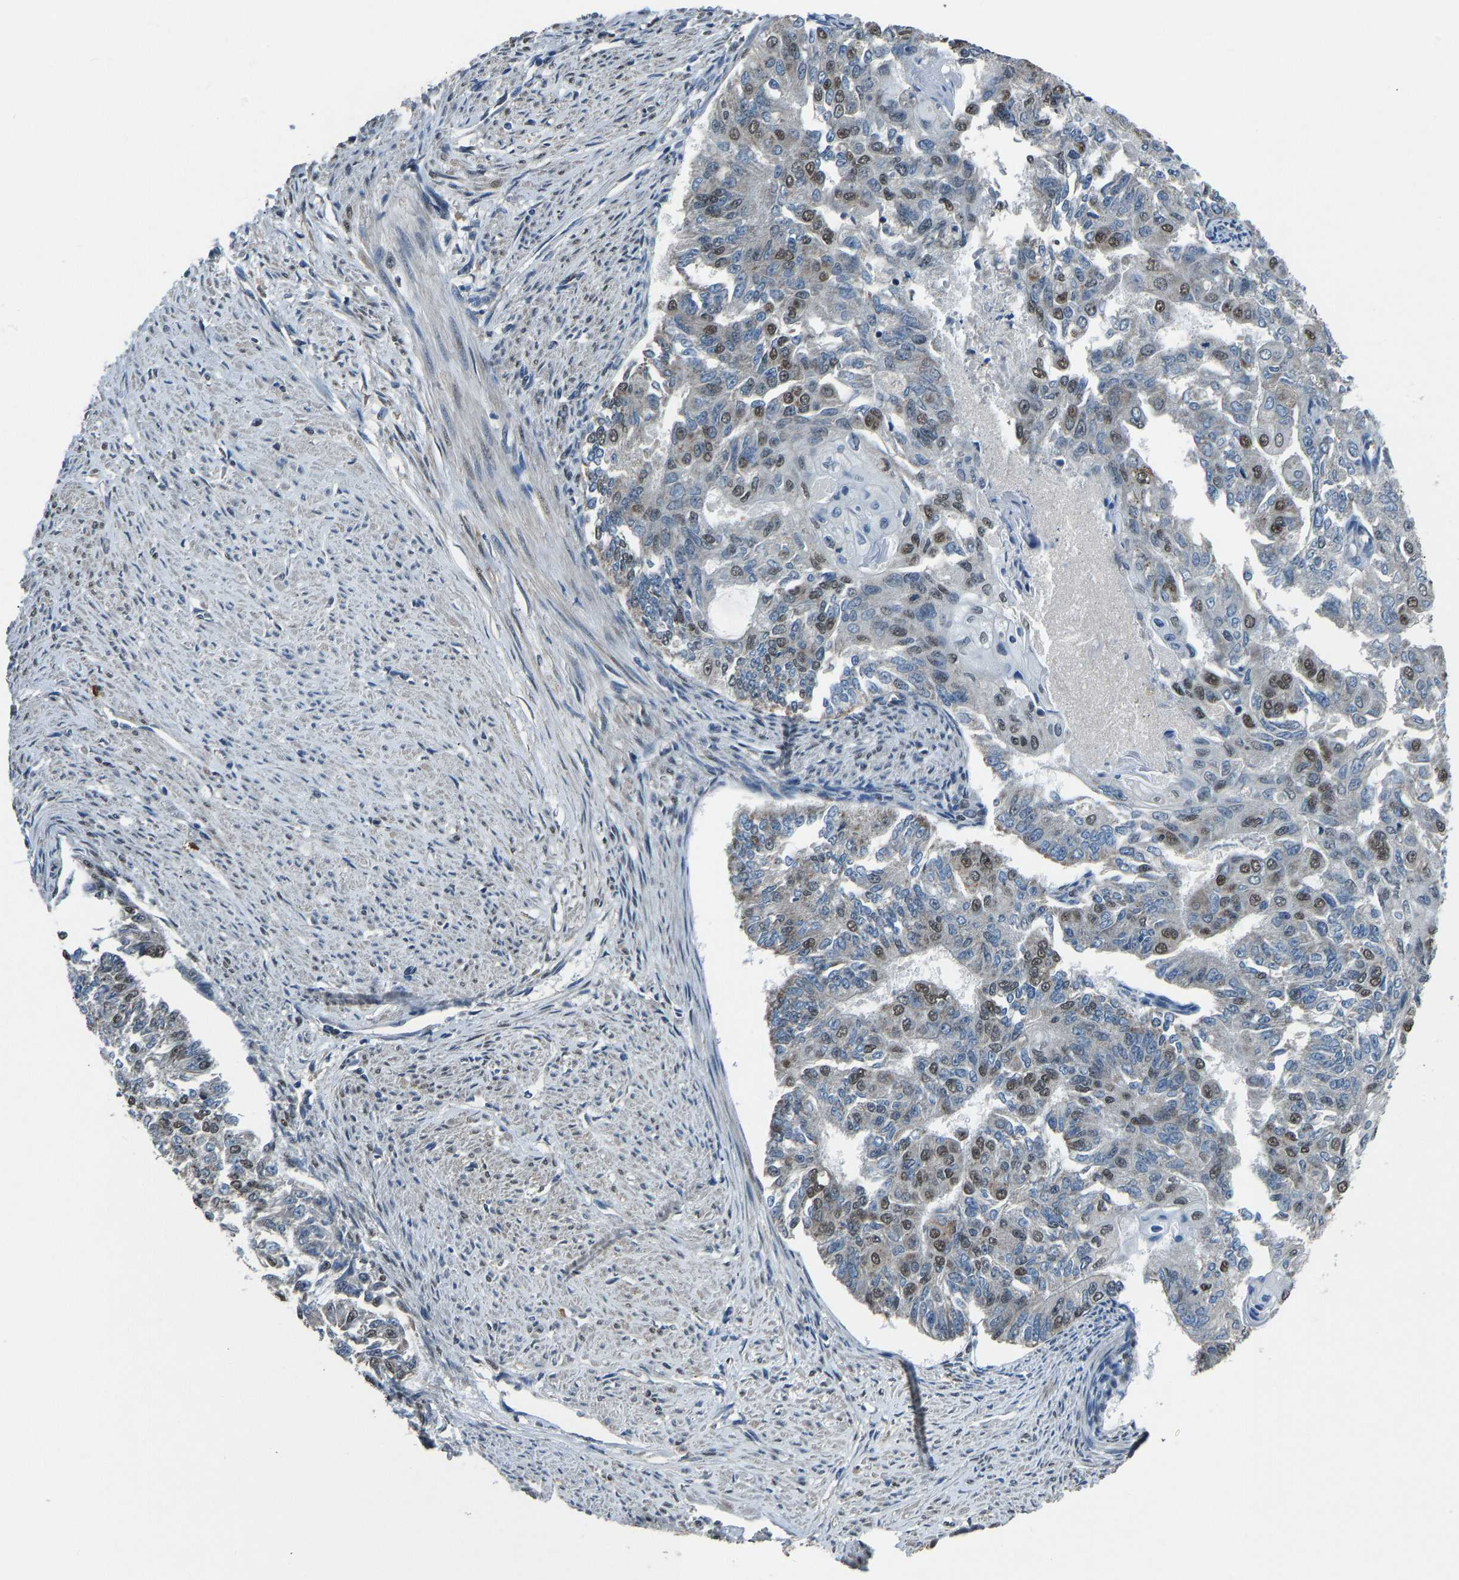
{"staining": {"intensity": "moderate", "quantity": "25%-75%", "location": "nuclear"}, "tissue": "endometrial cancer", "cell_type": "Tumor cells", "image_type": "cancer", "snomed": [{"axis": "morphology", "description": "Adenocarcinoma, NOS"}, {"axis": "topography", "description": "Endometrium"}], "caption": "DAB (3,3'-diaminobenzidine) immunohistochemical staining of endometrial cancer (adenocarcinoma) demonstrates moderate nuclear protein staining in approximately 25%-75% of tumor cells. The protein of interest is shown in brown color, while the nuclei are stained blue.", "gene": "FOS", "patient": {"sex": "female", "age": 32}}